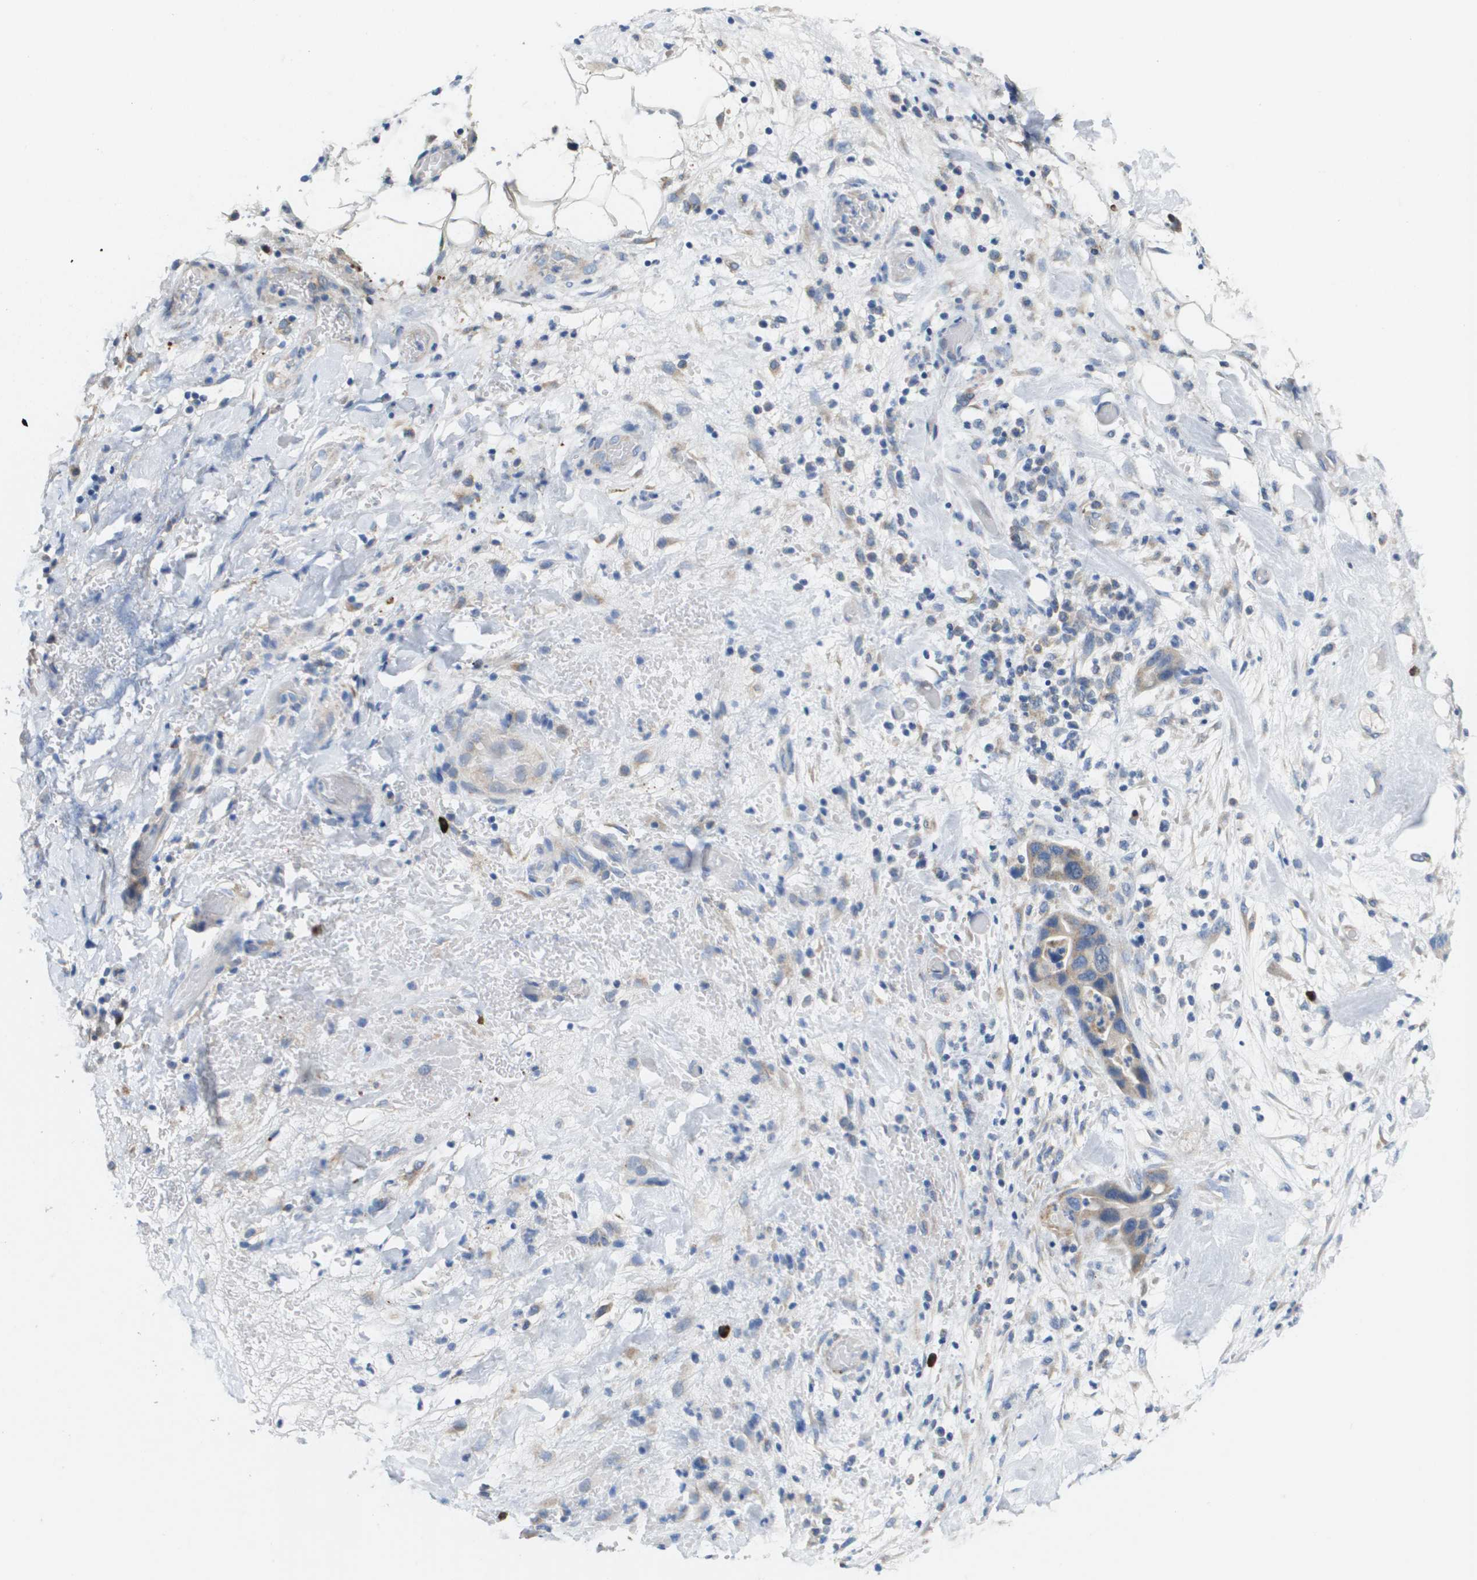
{"staining": {"intensity": "weak", "quantity": "<25%", "location": "cytoplasmic/membranous"}, "tissue": "pancreatic cancer", "cell_type": "Tumor cells", "image_type": "cancer", "snomed": [{"axis": "morphology", "description": "Adenocarcinoma, NOS"}, {"axis": "topography", "description": "Pancreas"}], "caption": "High magnification brightfield microscopy of adenocarcinoma (pancreatic) stained with DAB (brown) and counterstained with hematoxylin (blue): tumor cells show no significant expression.", "gene": "CD3G", "patient": {"sex": "female", "age": 71}}